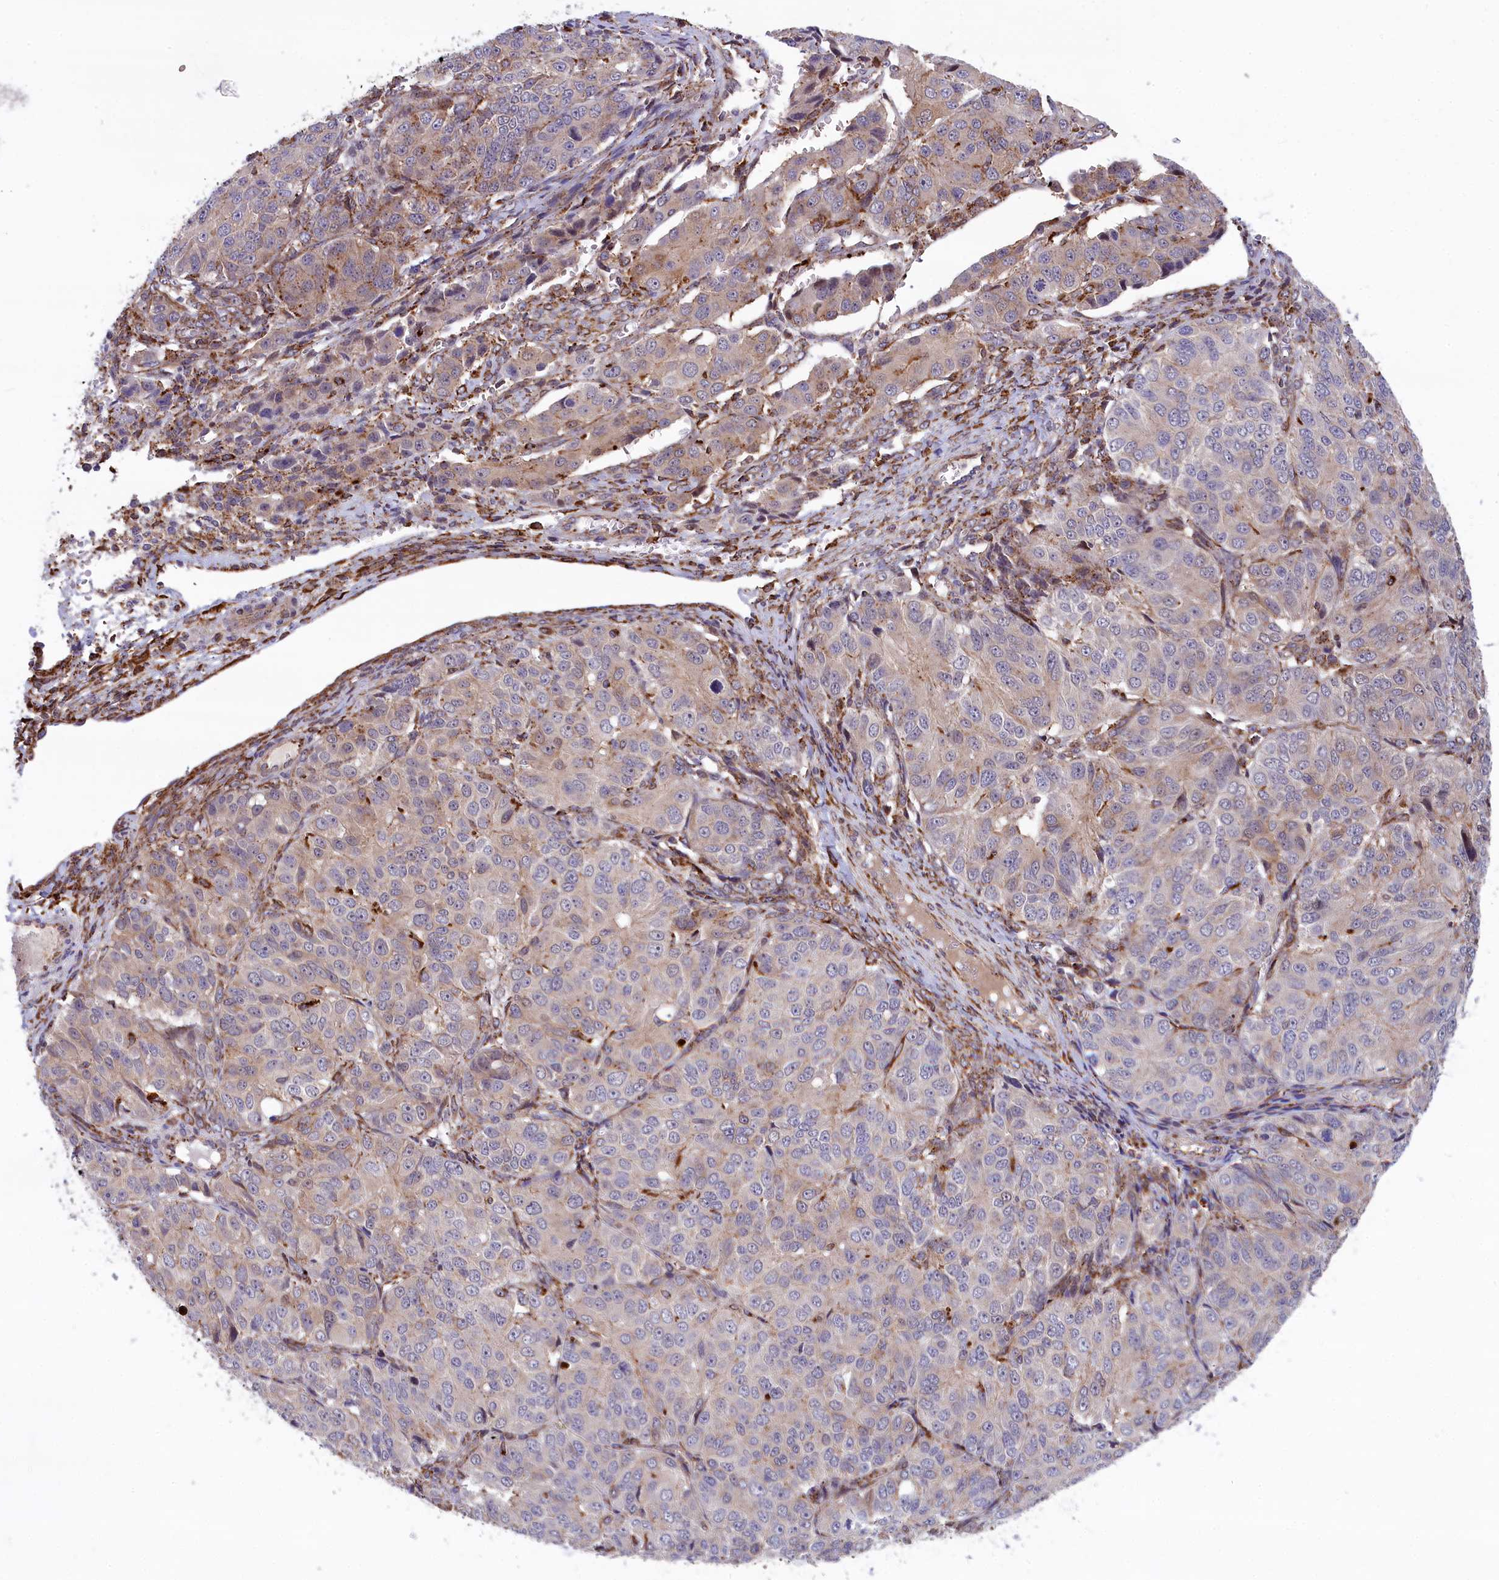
{"staining": {"intensity": "weak", "quantity": "<25%", "location": "cytoplasmic/membranous"}, "tissue": "ovarian cancer", "cell_type": "Tumor cells", "image_type": "cancer", "snomed": [{"axis": "morphology", "description": "Carcinoma, endometroid"}, {"axis": "topography", "description": "Ovary"}], "caption": "Immunohistochemistry histopathology image of human endometroid carcinoma (ovarian) stained for a protein (brown), which demonstrates no positivity in tumor cells.", "gene": "MAN2B1", "patient": {"sex": "female", "age": 51}}